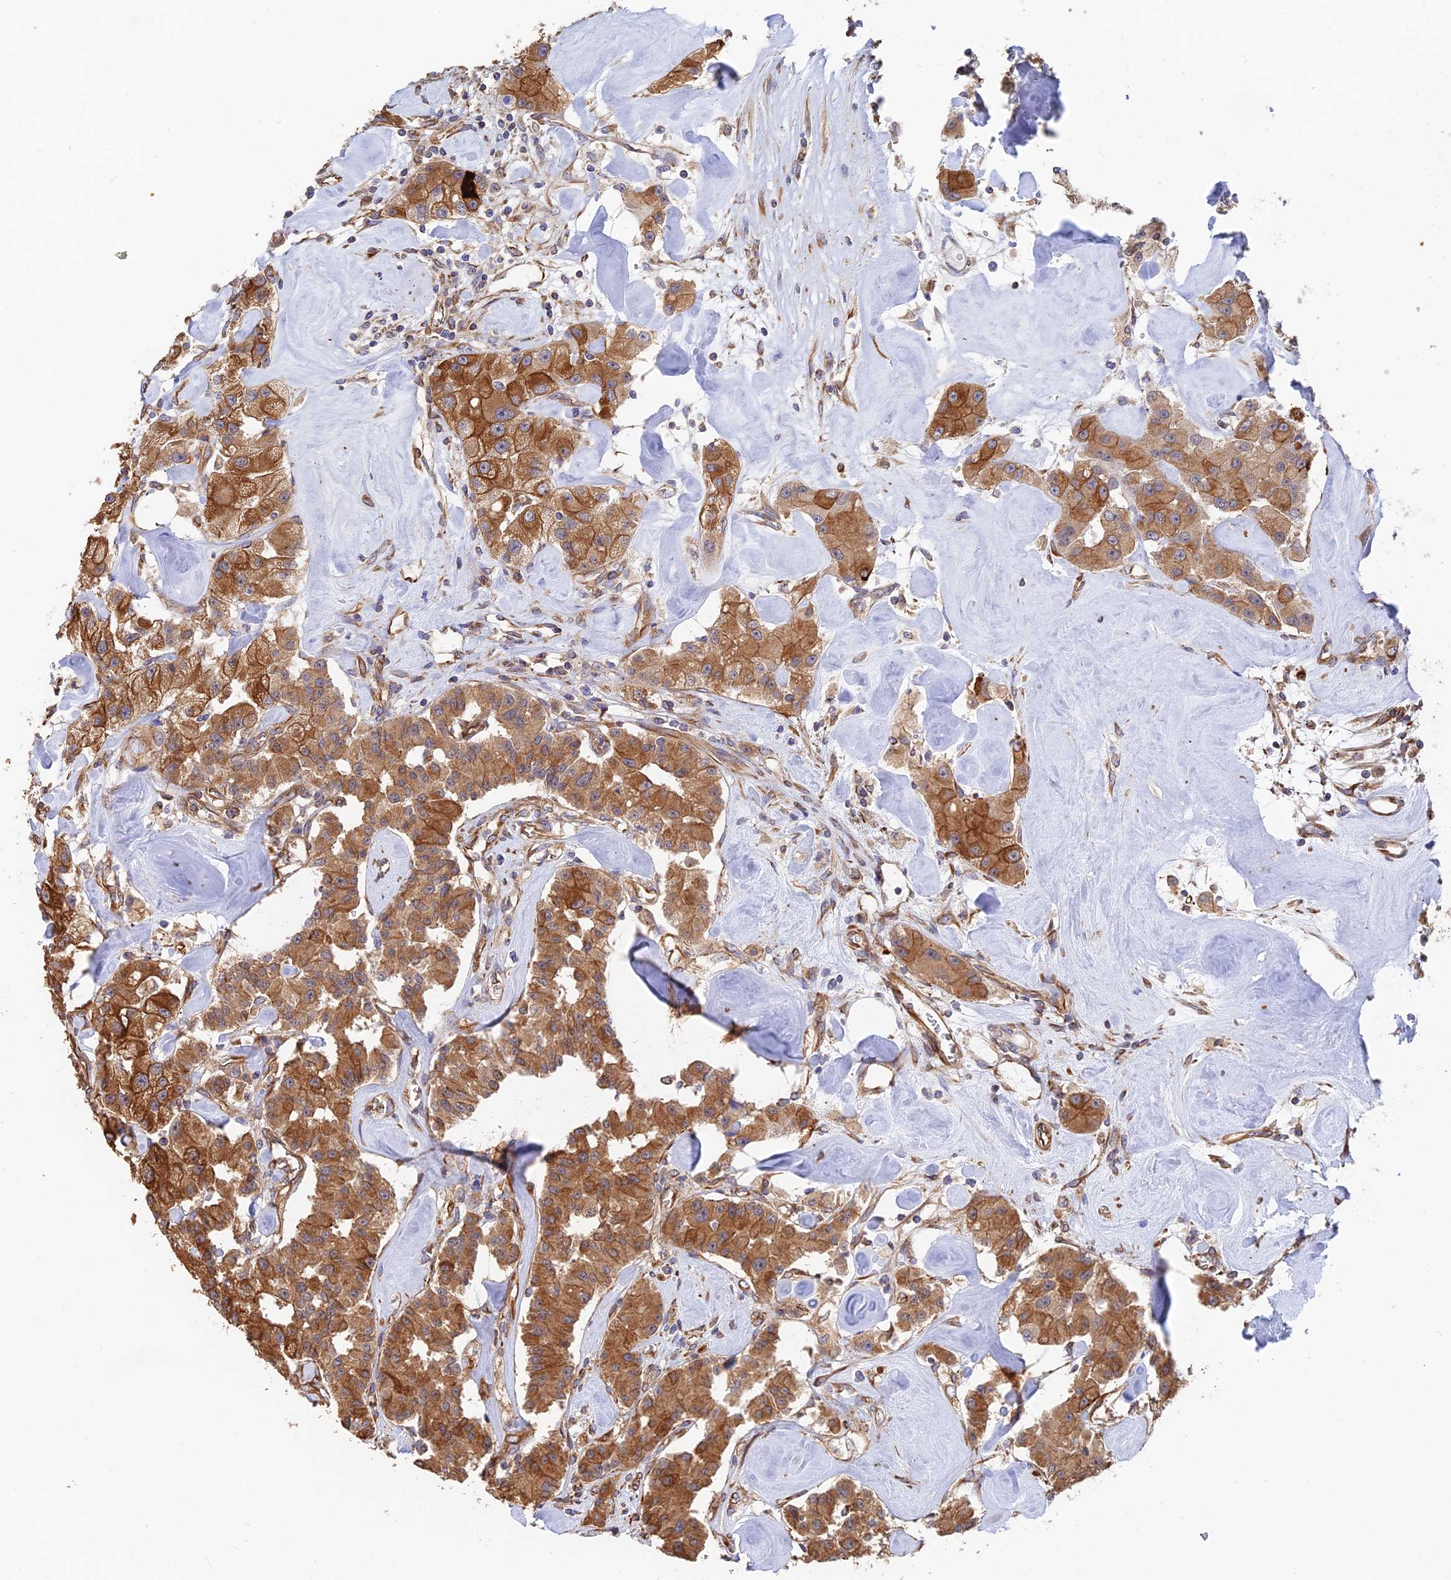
{"staining": {"intensity": "strong", "quantity": ">75%", "location": "cytoplasmic/membranous"}, "tissue": "carcinoid", "cell_type": "Tumor cells", "image_type": "cancer", "snomed": [{"axis": "morphology", "description": "Carcinoid, malignant, NOS"}, {"axis": "topography", "description": "Pancreas"}], "caption": "Brown immunohistochemical staining in human carcinoid (malignant) exhibits strong cytoplasmic/membranous expression in approximately >75% of tumor cells. (DAB IHC with brightfield microscopy, high magnification).", "gene": "WBP11", "patient": {"sex": "male", "age": 41}}